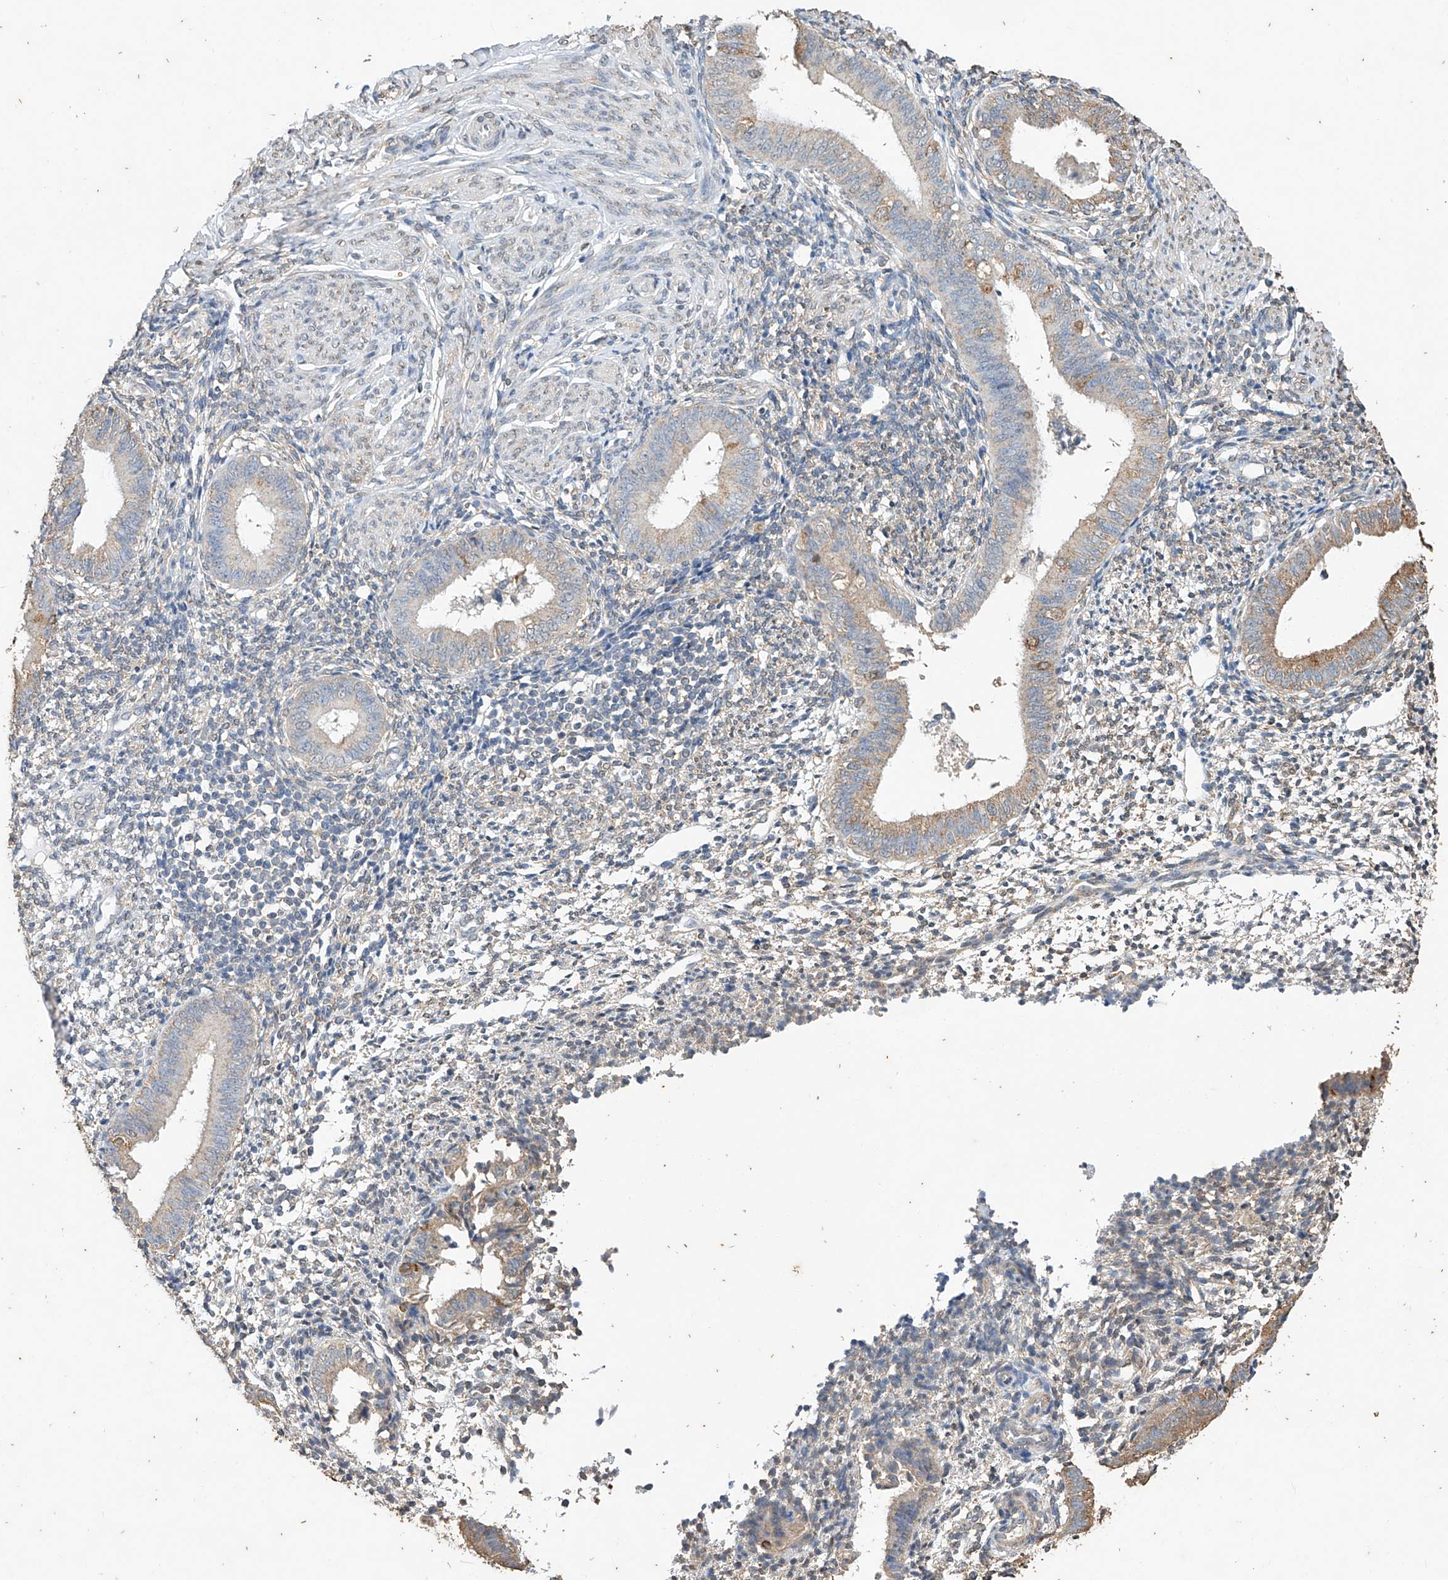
{"staining": {"intensity": "negative", "quantity": "none", "location": "none"}, "tissue": "endometrium", "cell_type": "Cells in endometrial stroma", "image_type": "normal", "snomed": [{"axis": "morphology", "description": "Normal tissue, NOS"}, {"axis": "topography", "description": "Uterus"}, {"axis": "topography", "description": "Endometrium"}], "caption": "This is a photomicrograph of IHC staining of unremarkable endometrium, which shows no positivity in cells in endometrial stroma.", "gene": "CERS4", "patient": {"sex": "female", "age": 48}}